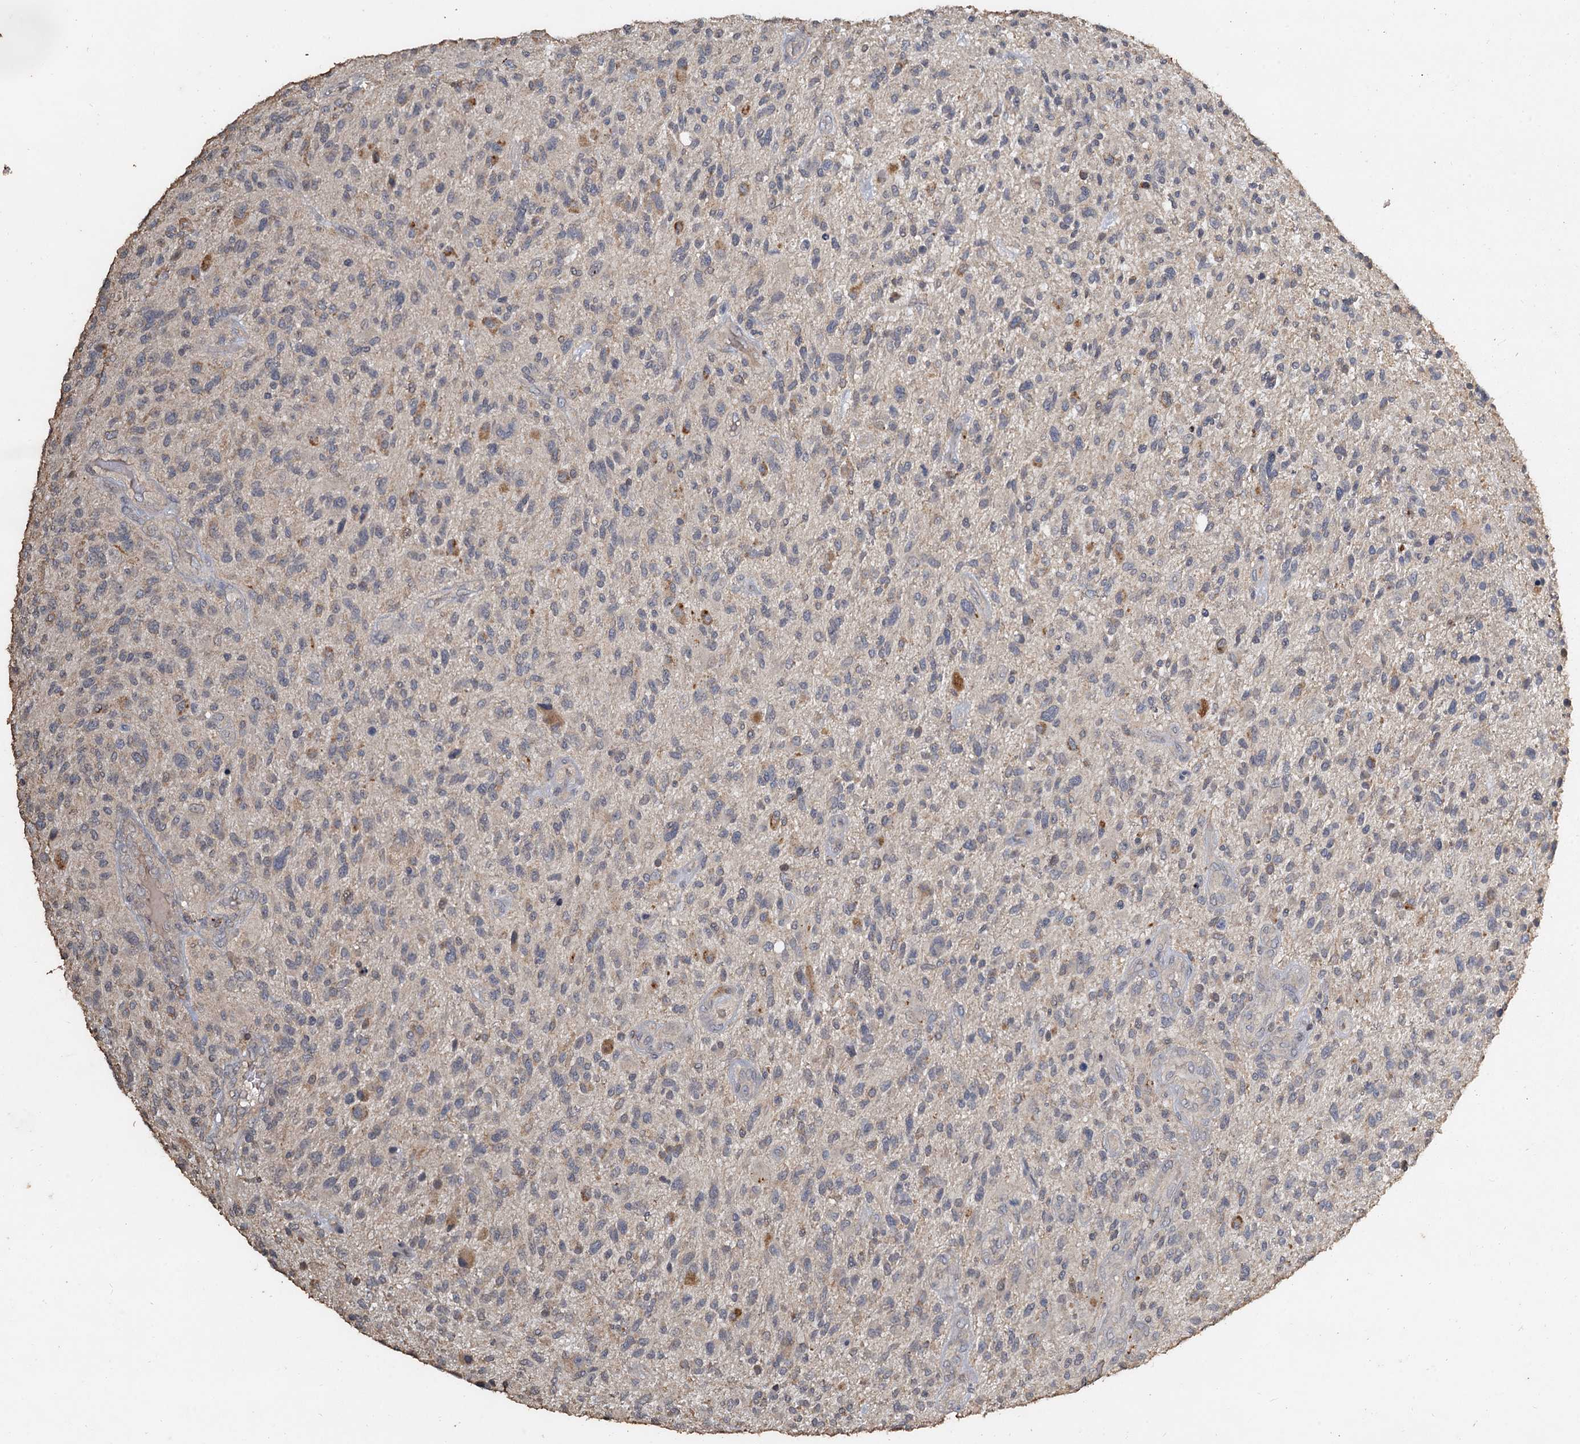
{"staining": {"intensity": "negative", "quantity": "none", "location": "none"}, "tissue": "glioma", "cell_type": "Tumor cells", "image_type": "cancer", "snomed": [{"axis": "morphology", "description": "Glioma, malignant, High grade"}, {"axis": "topography", "description": "Brain"}], "caption": "The immunohistochemistry micrograph has no significant positivity in tumor cells of malignant glioma (high-grade) tissue.", "gene": "CCDC61", "patient": {"sex": "male", "age": 47}}